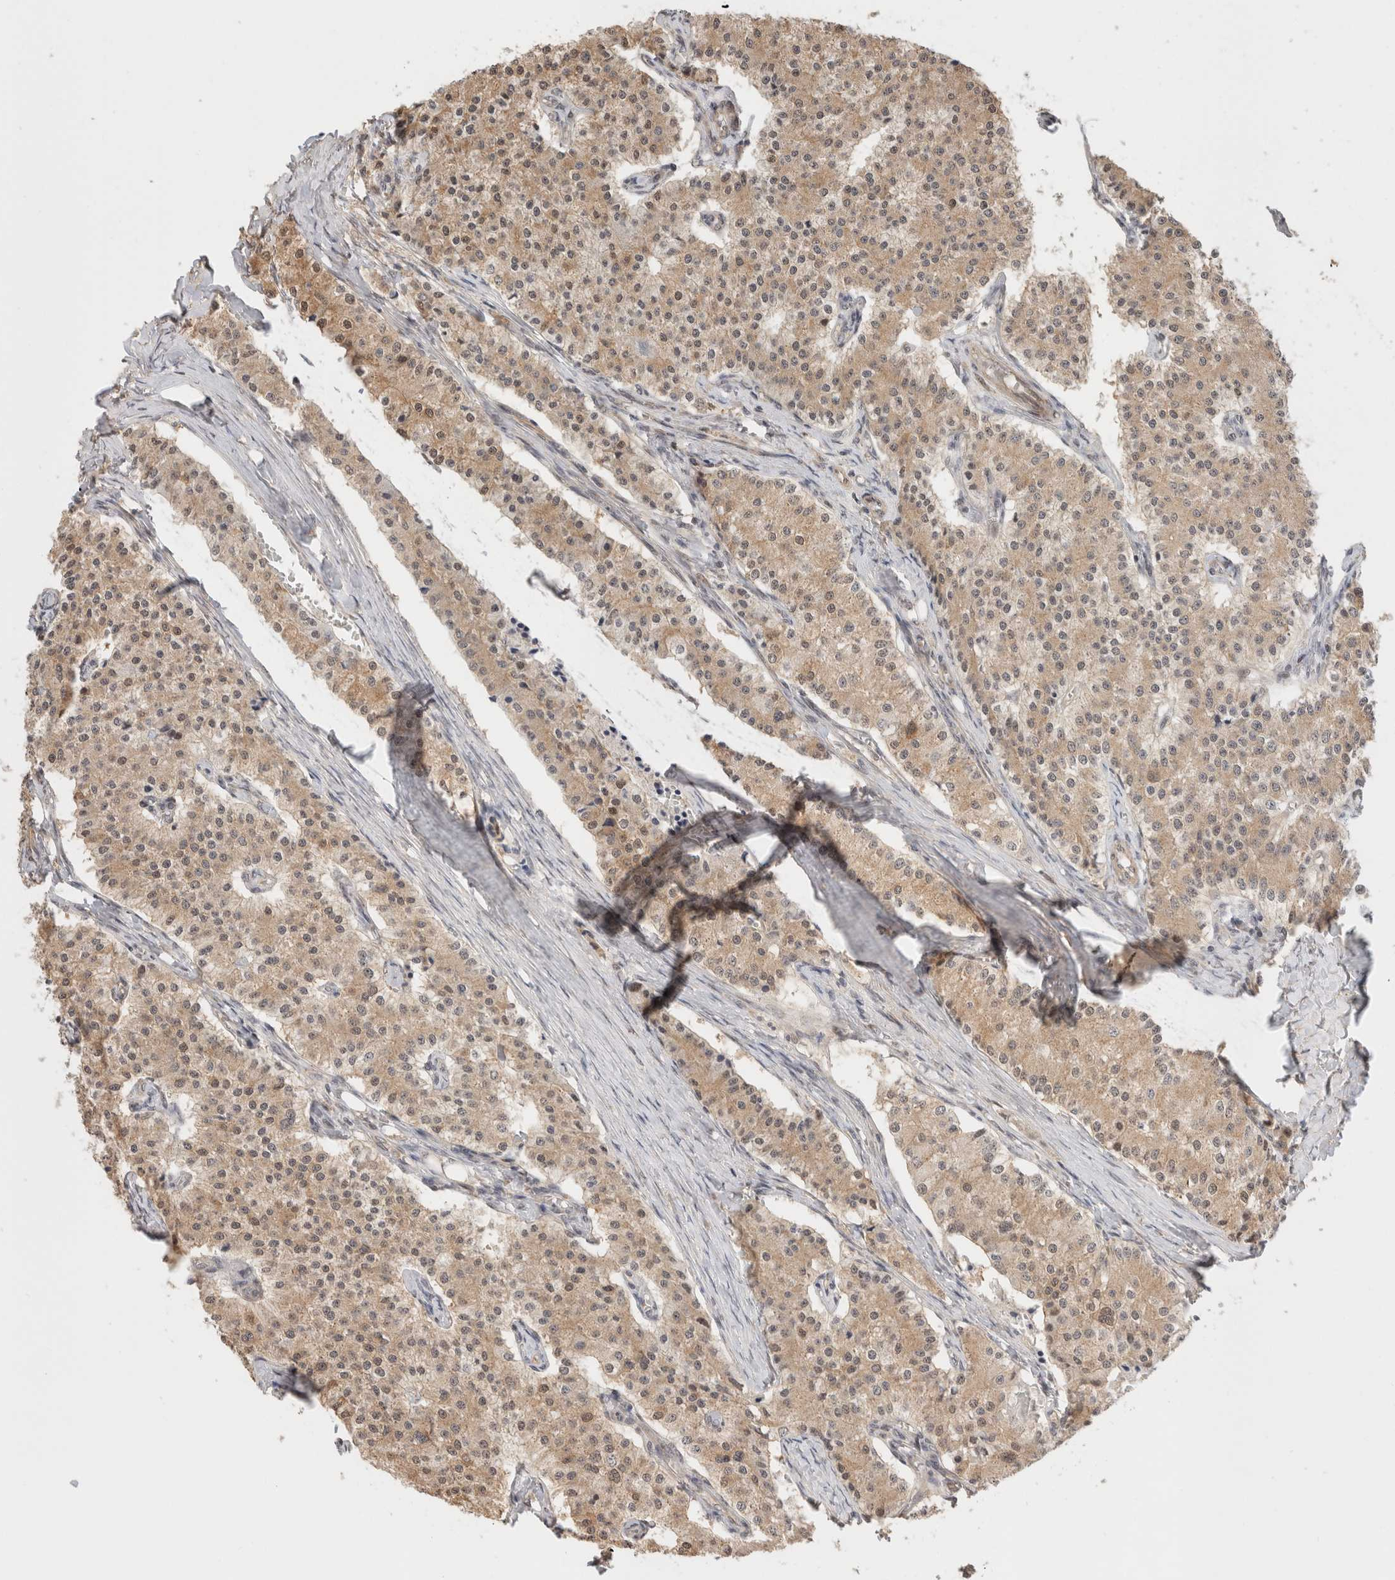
{"staining": {"intensity": "weak", "quantity": ">75%", "location": "cytoplasmic/membranous"}, "tissue": "carcinoid", "cell_type": "Tumor cells", "image_type": "cancer", "snomed": [{"axis": "morphology", "description": "Carcinoid, malignant, NOS"}, {"axis": "topography", "description": "Colon"}], "caption": "Malignant carcinoid stained with immunohistochemistry reveals weak cytoplasmic/membranous staining in about >75% of tumor cells.", "gene": "OTUD6B", "patient": {"sex": "female", "age": 52}}